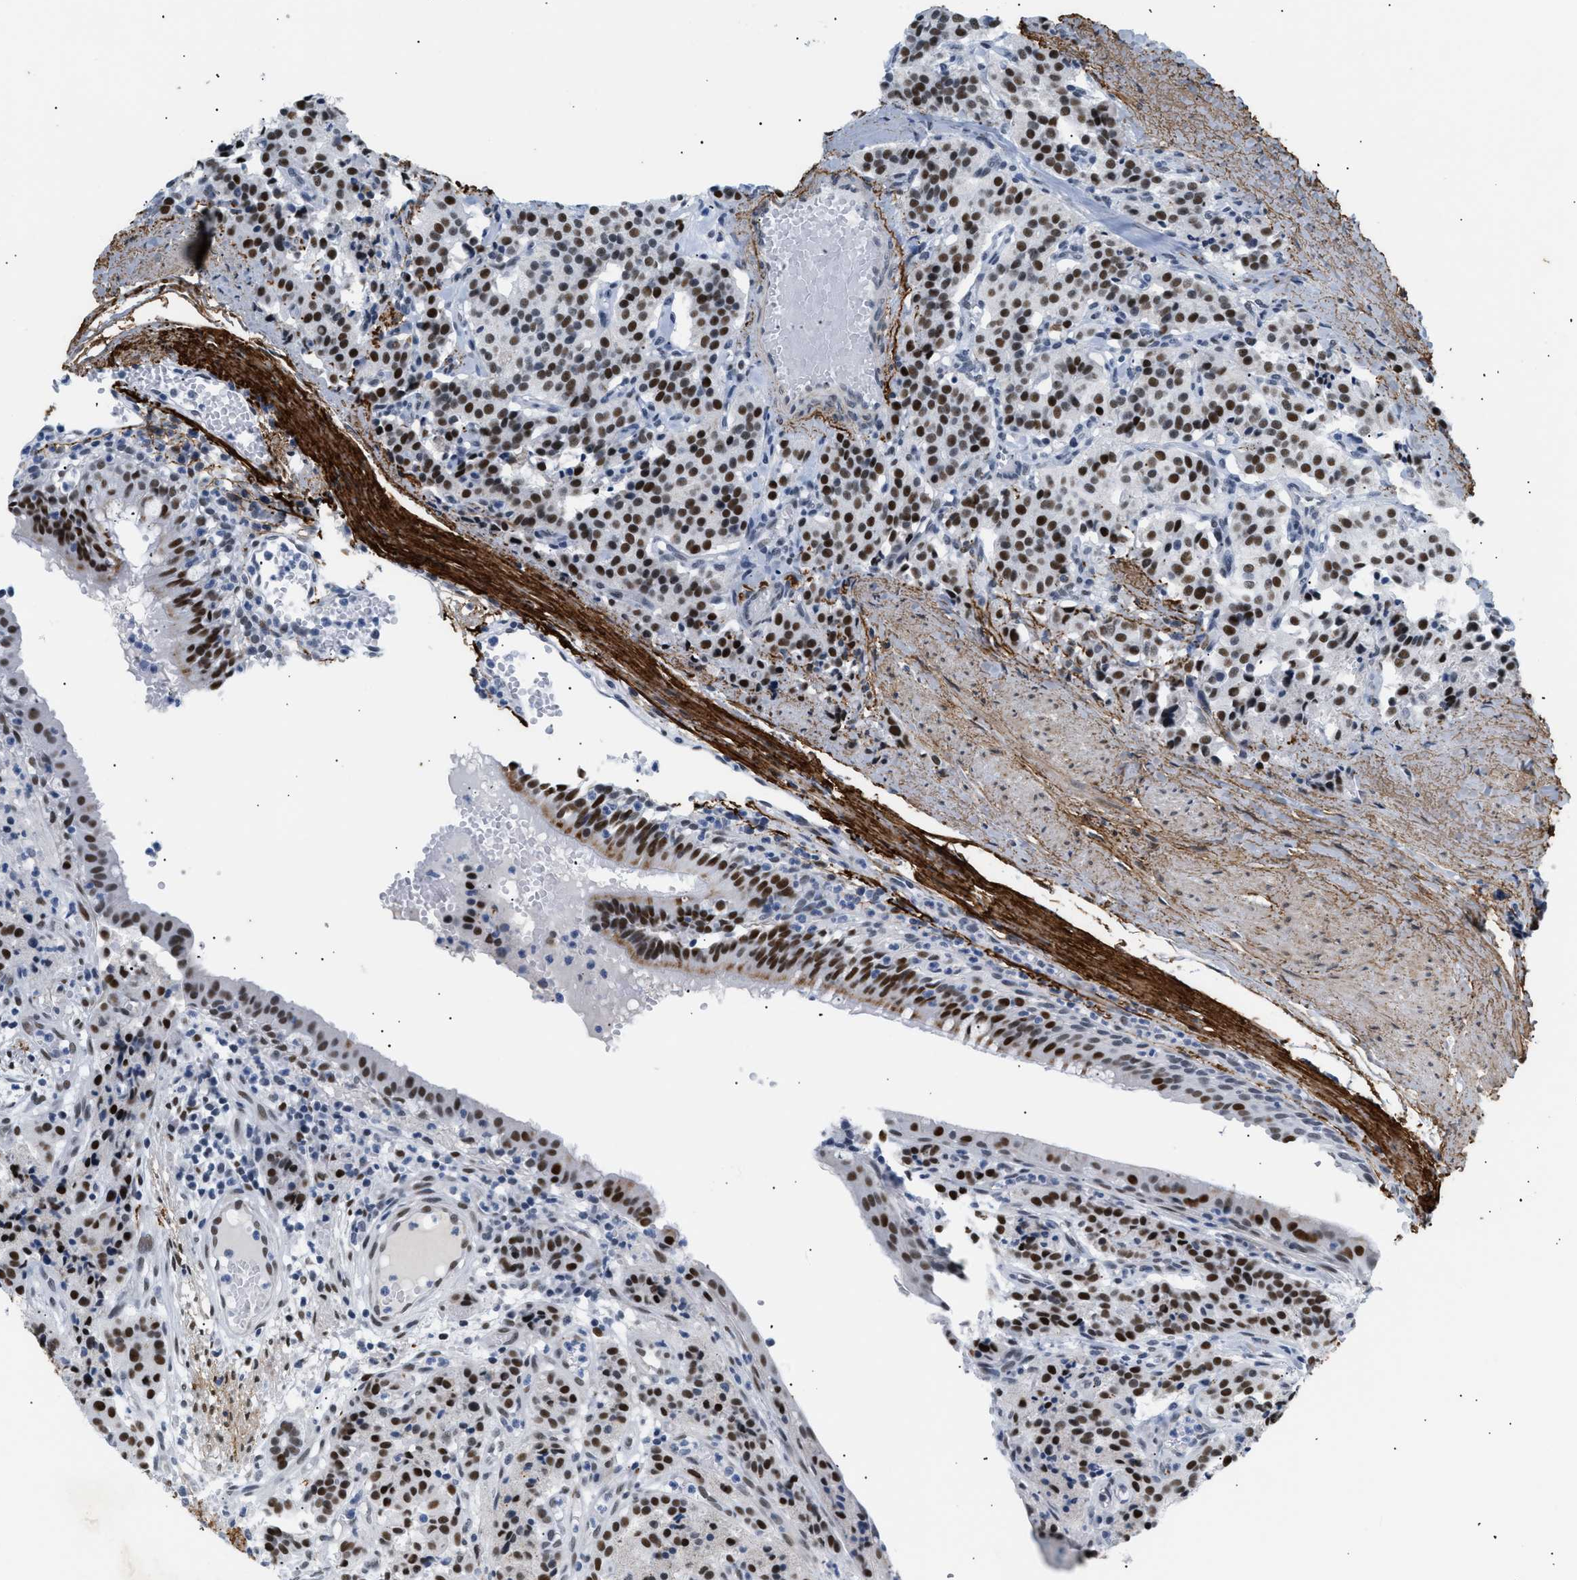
{"staining": {"intensity": "strong", "quantity": ">75%", "location": "nuclear"}, "tissue": "carcinoid", "cell_type": "Tumor cells", "image_type": "cancer", "snomed": [{"axis": "morphology", "description": "Carcinoid, malignant, NOS"}, {"axis": "topography", "description": "Lung"}], "caption": "Protein positivity by immunohistochemistry demonstrates strong nuclear positivity in about >75% of tumor cells in carcinoid (malignant).", "gene": "ELN", "patient": {"sex": "male", "age": 30}}